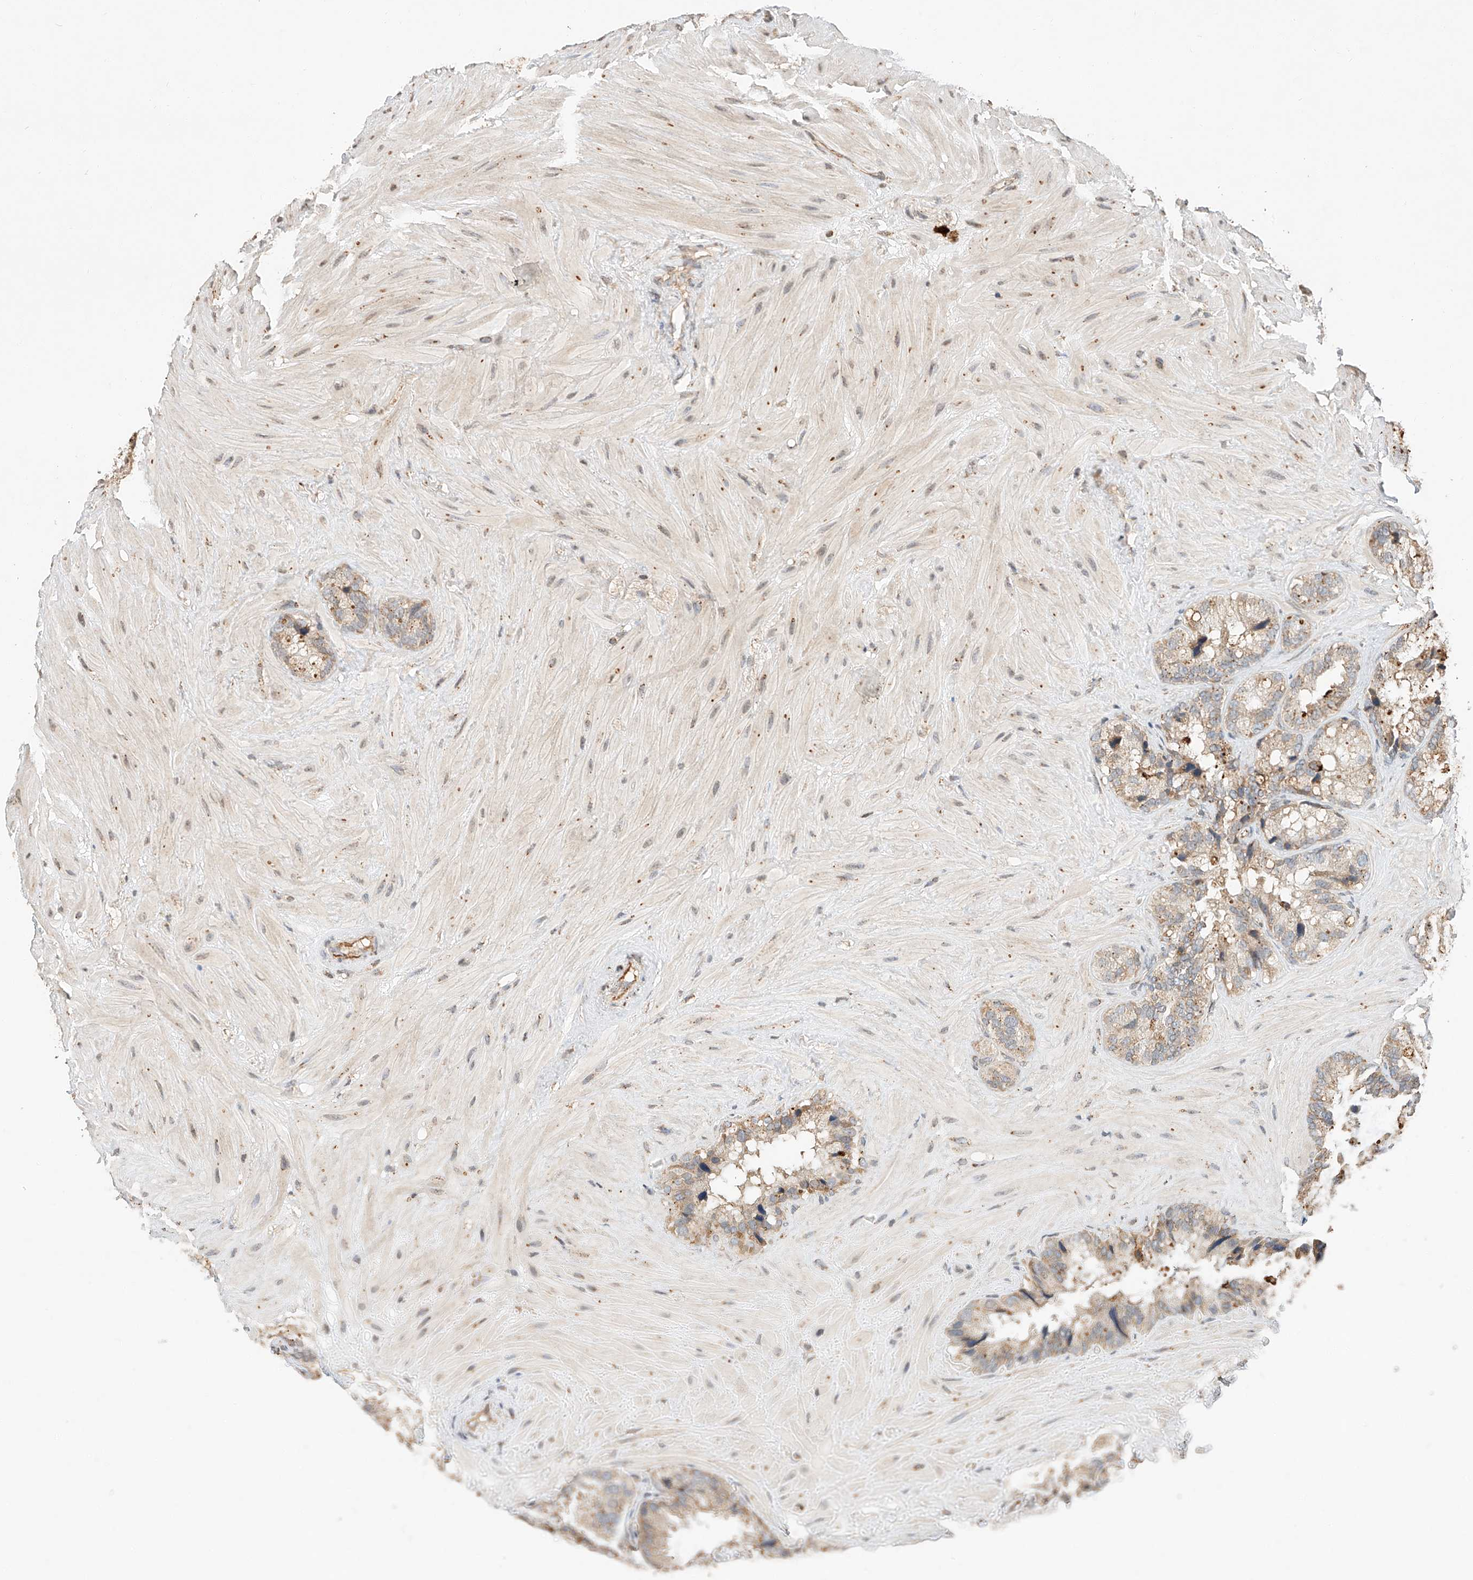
{"staining": {"intensity": "weak", "quantity": "25%-75%", "location": "cytoplasmic/membranous"}, "tissue": "seminal vesicle", "cell_type": "Glandular cells", "image_type": "normal", "snomed": [{"axis": "morphology", "description": "Normal tissue, NOS"}, {"axis": "topography", "description": "Prostate"}, {"axis": "topography", "description": "Seminal veicle"}], "caption": "Seminal vesicle stained for a protein (brown) shows weak cytoplasmic/membranous positive staining in approximately 25%-75% of glandular cells.", "gene": "SUSD6", "patient": {"sex": "male", "age": 68}}